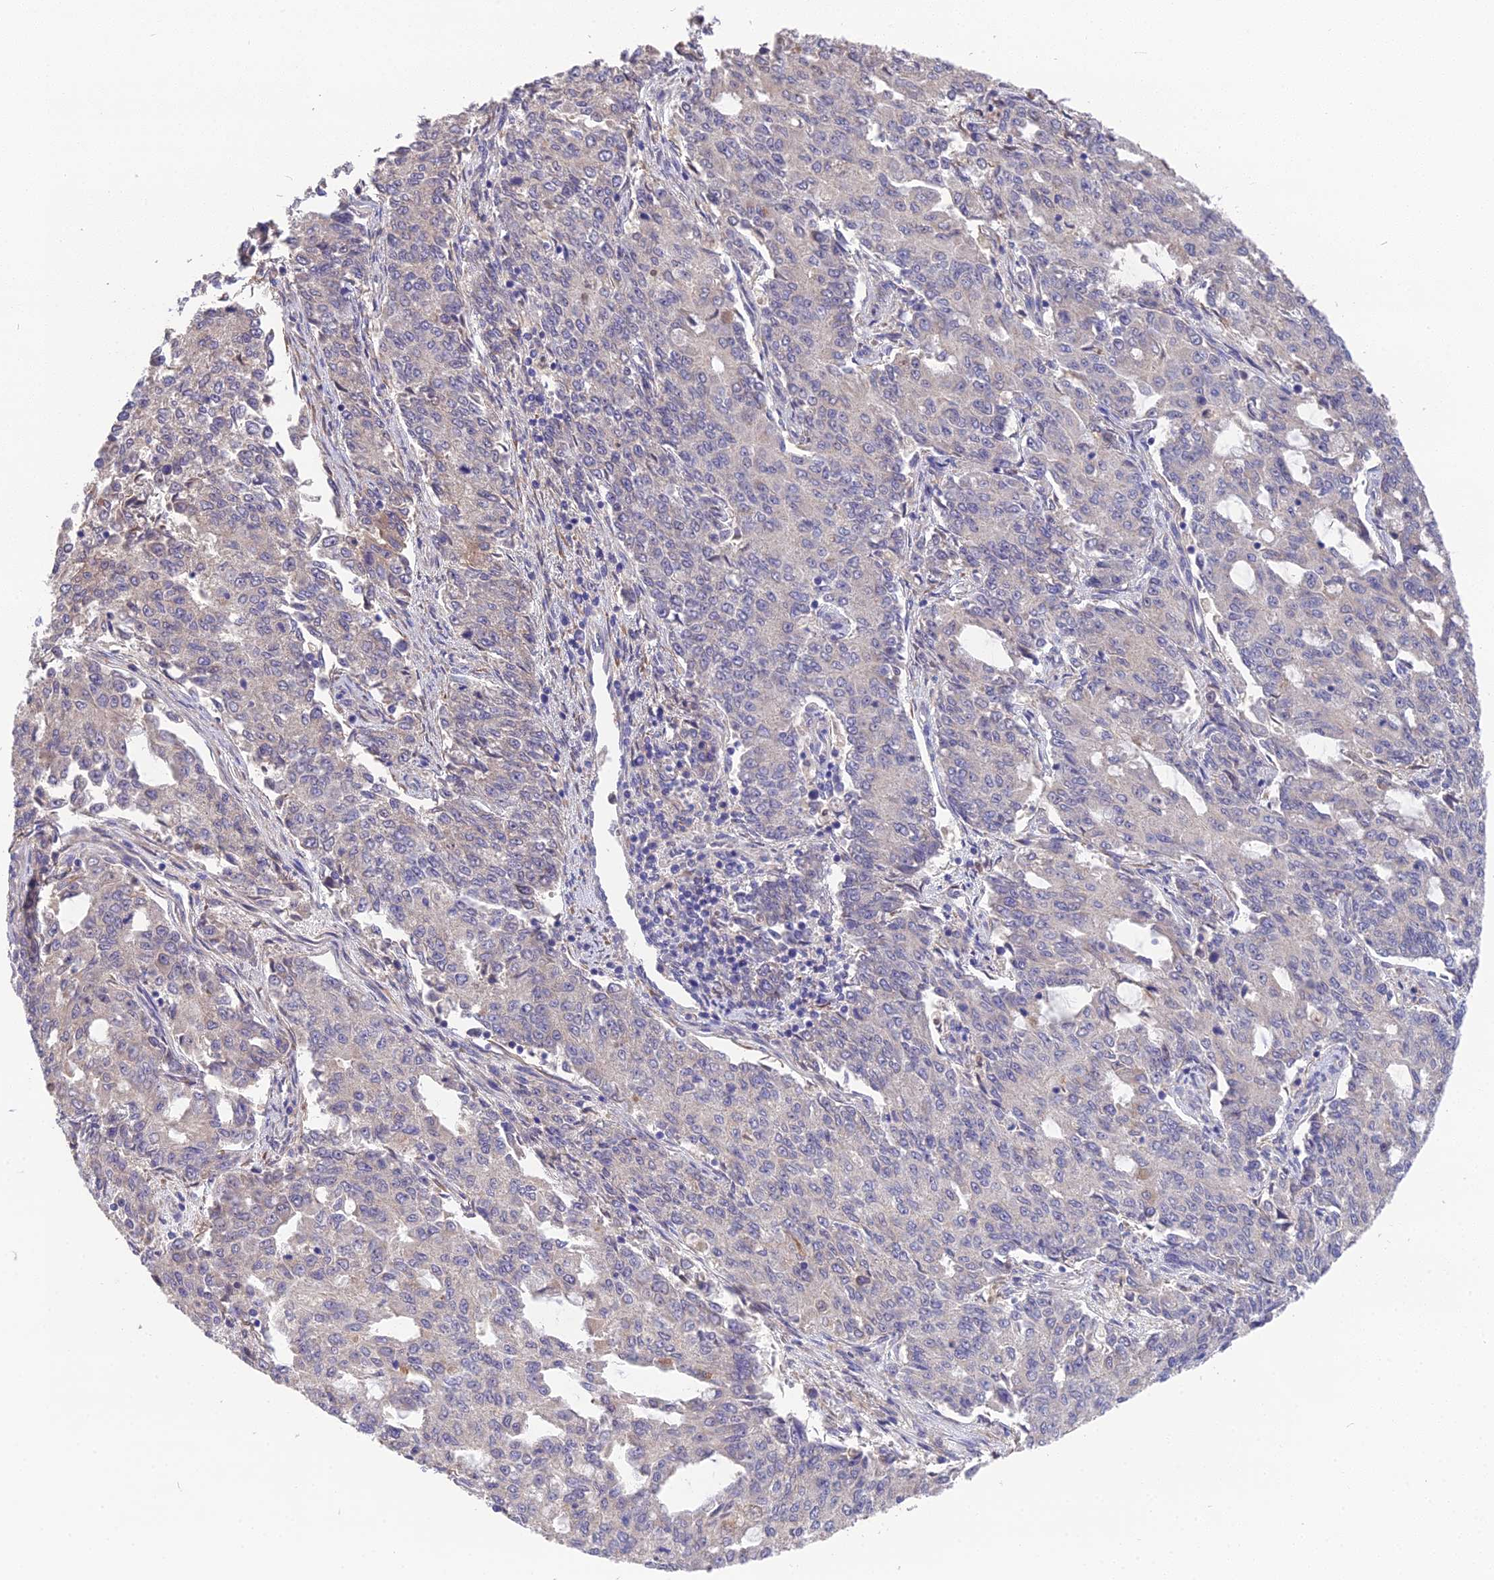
{"staining": {"intensity": "negative", "quantity": "none", "location": "none"}, "tissue": "endometrial cancer", "cell_type": "Tumor cells", "image_type": "cancer", "snomed": [{"axis": "morphology", "description": "Adenocarcinoma, NOS"}, {"axis": "topography", "description": "Endometrium"}], "caption": "Immunohistochemistry (IHC) micrograph of endometrial adenocarcinoma stained for a protein (brown), which displays no positivity in tumor cells.", "gene": "PUS10", "patient": {"sex": "female", "age": 50}}